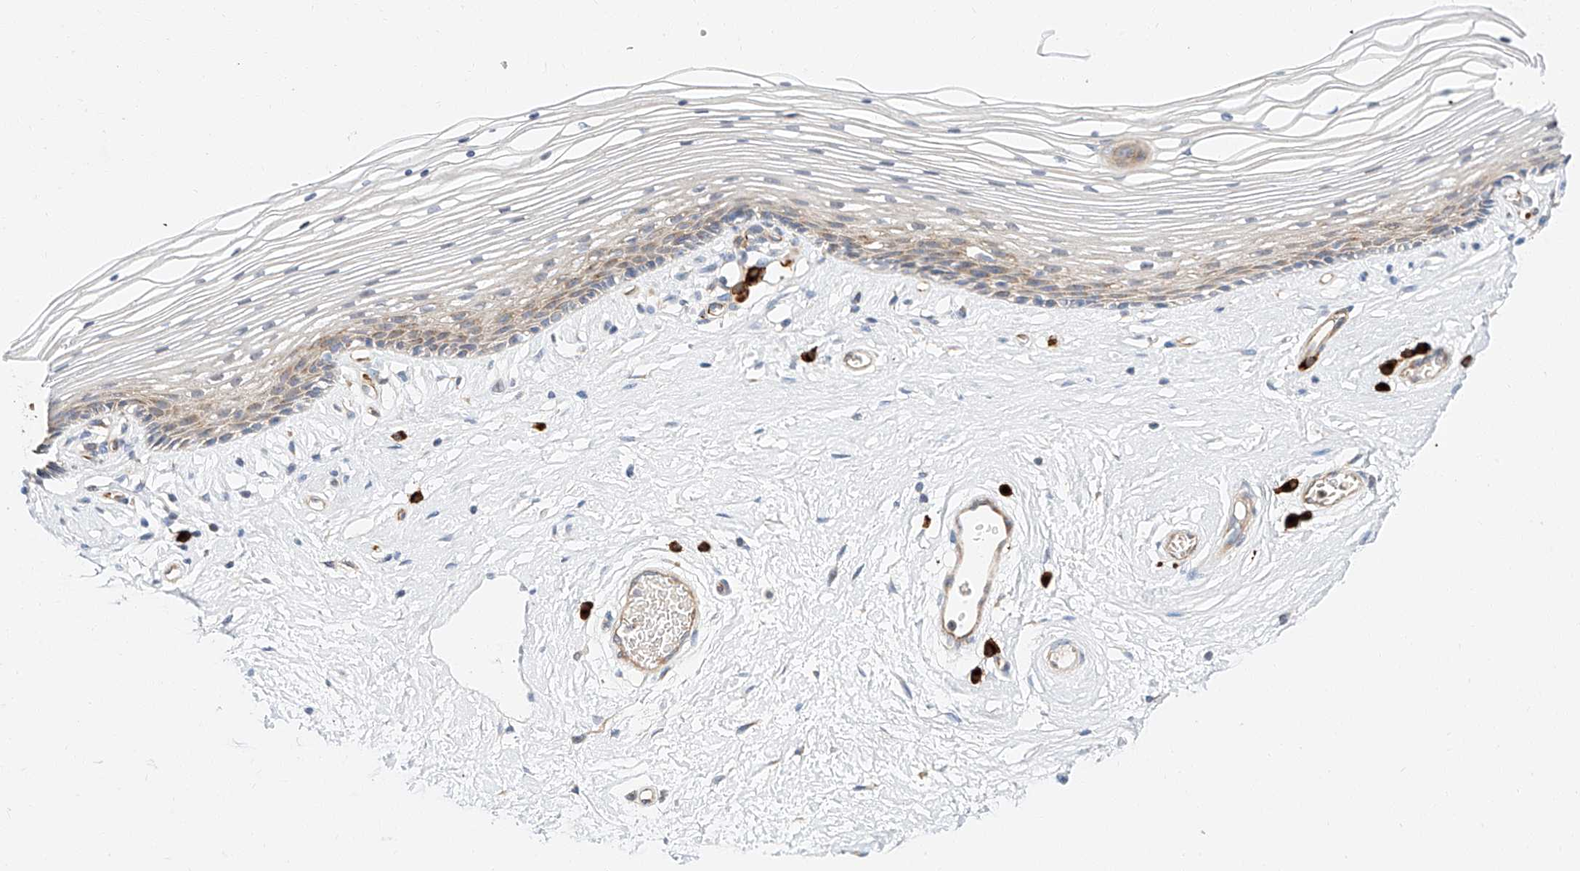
{"staining": {"intensity": "moderate", "quantity": "<25%", "location": "cytoplasmic/membranous"}, "tissue": "vagina", "cell_type": "Squamous epithelial cells", "image_type": "normal", "snomed": [{"axis": "morphology", "description": "Normal tissue, NOS"}, {"axis": "topography", "description": "Vagina"}], "caption": "IHC (DAB) staining of normal human vagina exhibits moderate cytoplasmic/membranous protein expression in approximately <25% of squamous epithelial cells.", "gene": "GLMN", "patient": {"sex": "female", "age": 46}}